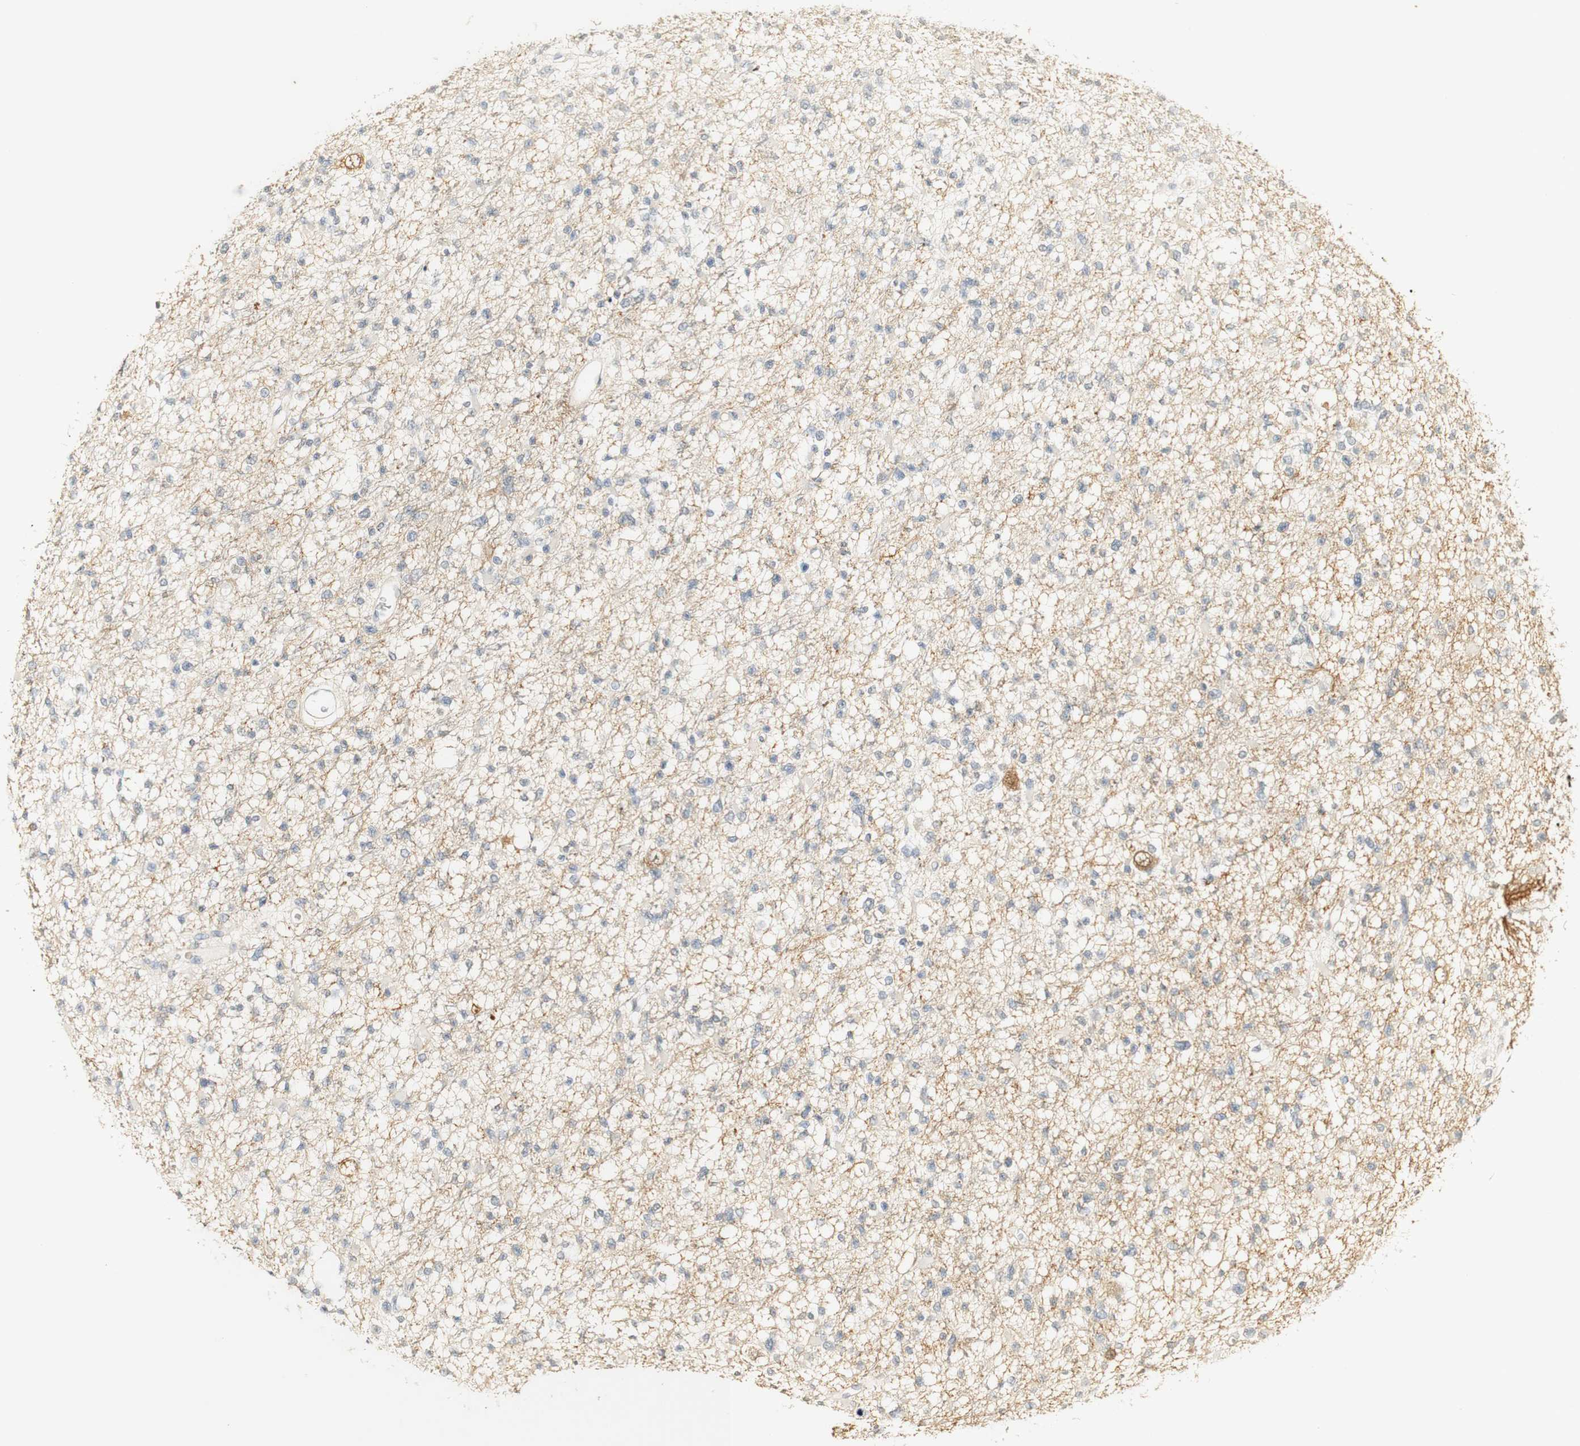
{"staining": {"intensity": "weak", "quantity": "<25%", "location": "cytoplasmic/membranous"}, "tissue": "glioma", "cell_type": "Tumor cells", "image_type": "cancer", "snomed": [{"axis": "morphology", "description": "Glioma, malignant, Low grade"}, {"axis": "topography", "description": "Brain"}], "caption": "Tumor cells show no significant protein positivity in glioma.", "gene": "SYT7", "patient": {"sex": "female", "age": 22}}